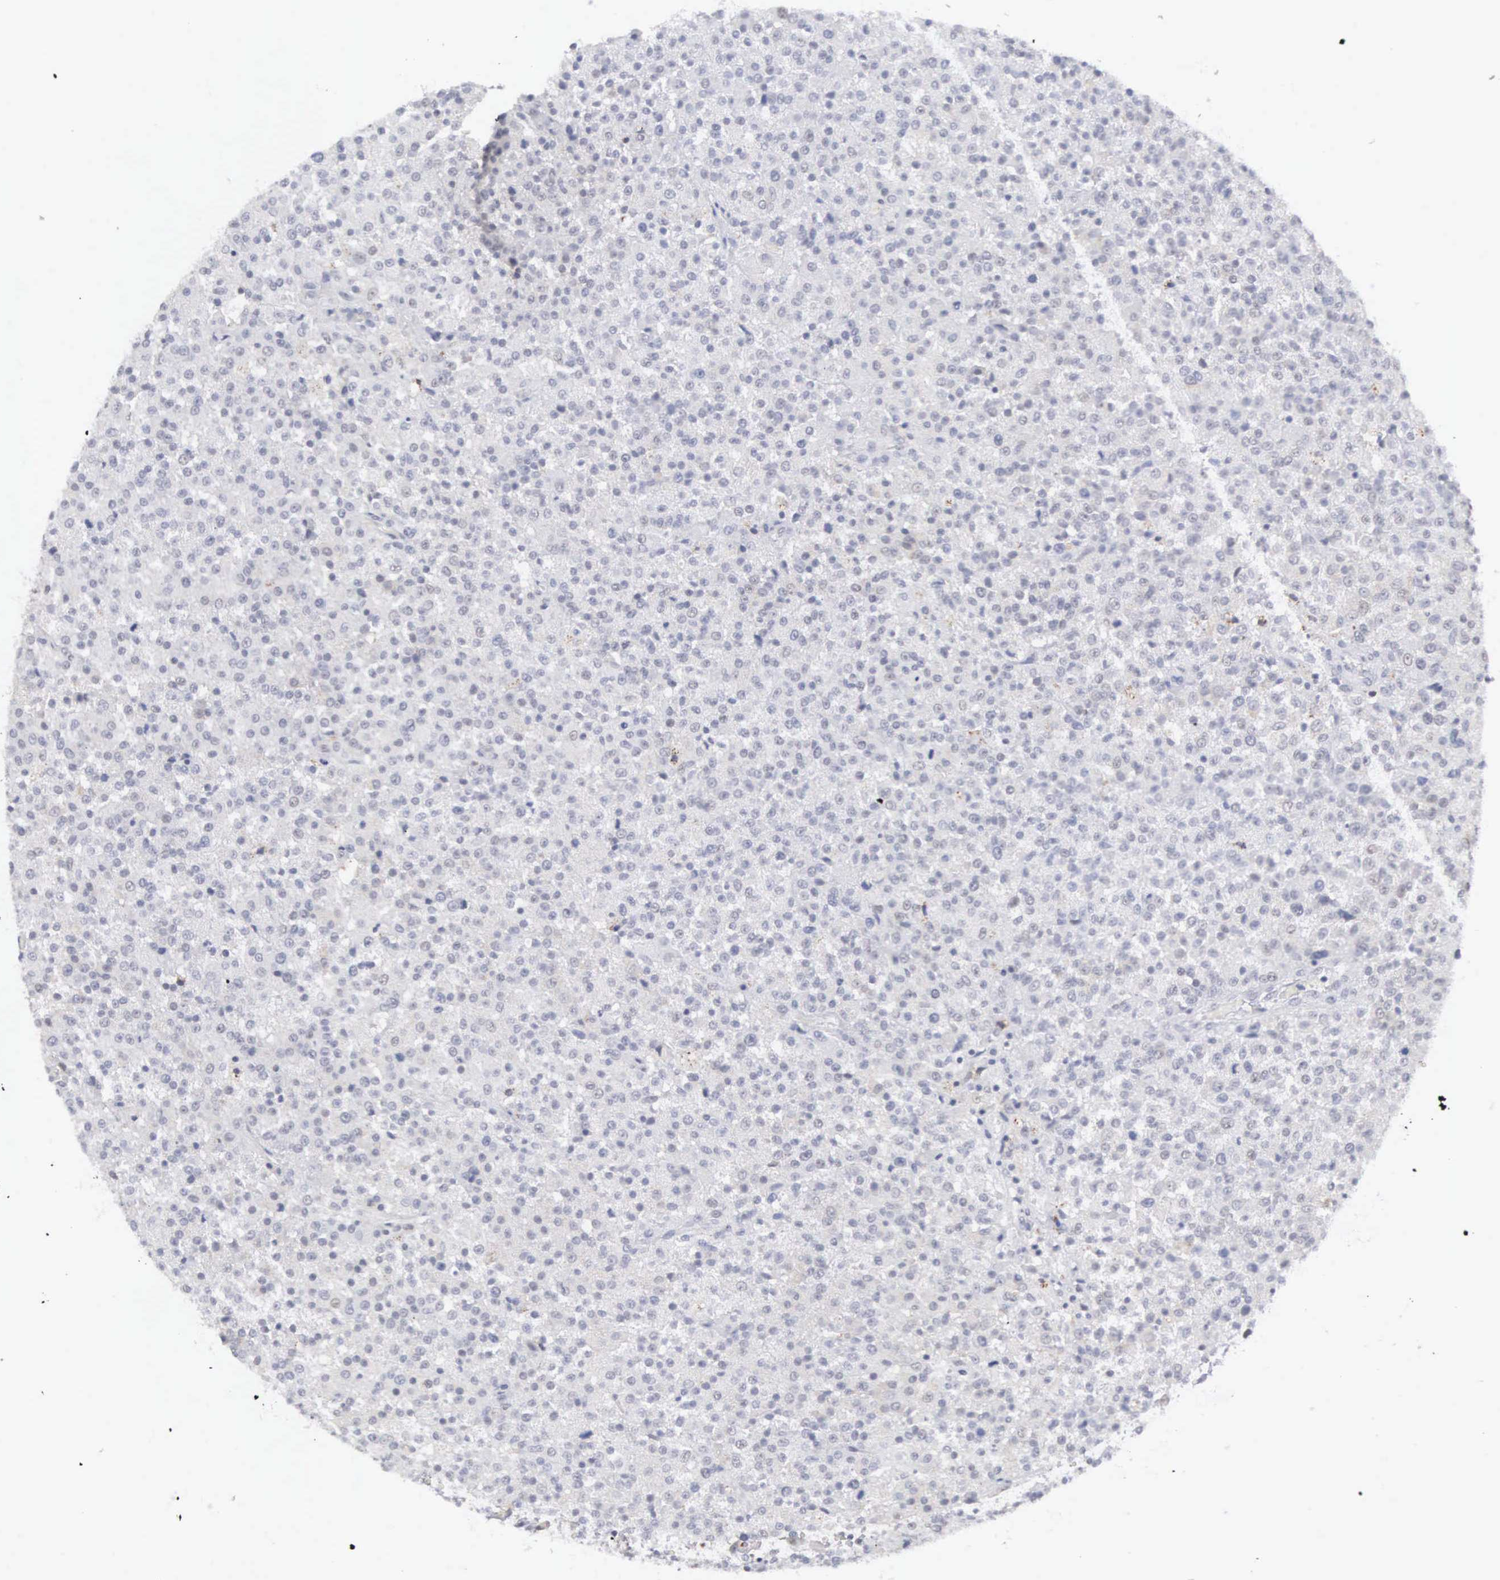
{"staining": {"intensity": "negative", "quantity": "none", "location": "none"}, "tissue": "testis cancer", "cell_type": "Tumor cells", "image_type": "cancer", "snomed": [{"axis": "morphology", "description": "Seminoma, NOS"}, {"axis": "topography", "description": "Testis"}], "caption": "Tumor cells are negative for brown protein staining in testis cancer. (DAB immunohistochemistry with hematoxylin counter stain).", "gene": "MNAT1", "patient": {"sex": "male", "age": 59}}